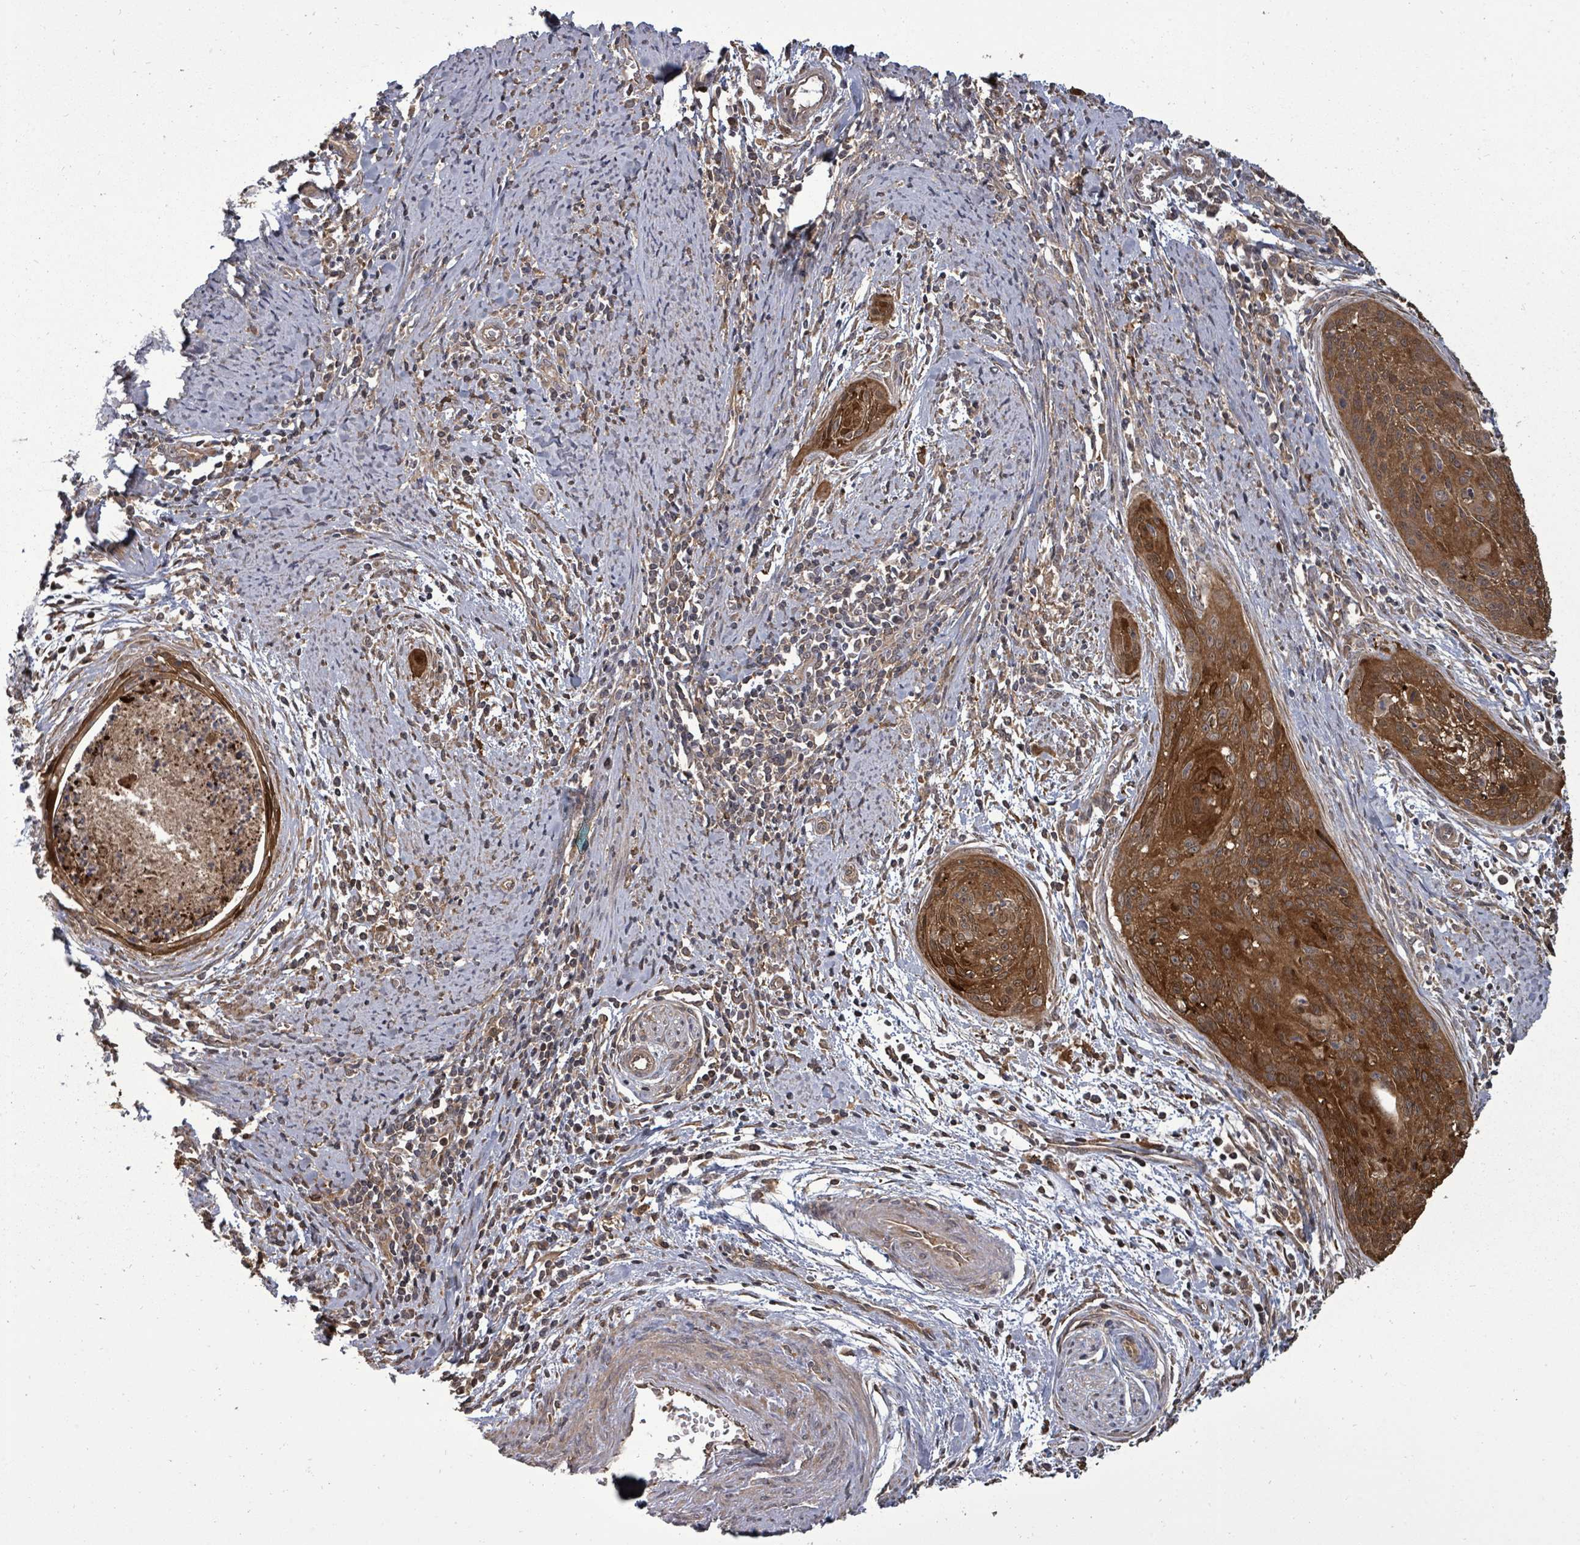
{"staining": {"intensity": "strong", "quantity": ">75%", "location": "cytoplasmic/membranous"}, "tissue": "cervical cancer", "cell_type": "Tumor cells", "image_type": "cancer", "snomed": [{"axis": "morphology", "description": "Squamous cell carcinoma, NOS"}, {"axis": "topography", "description": "Cervix"}], "caption": "Squamous cell carcinoma (cervical) was stained to show a protein in brown. There is high levels of strong cytoplasmic/membranous expression in about >75% of tumor cells. (IHC, brightfield microscopy, high magnification).", "gene": "EIF3C", "patient": {"sex": "female", "age": 55}}